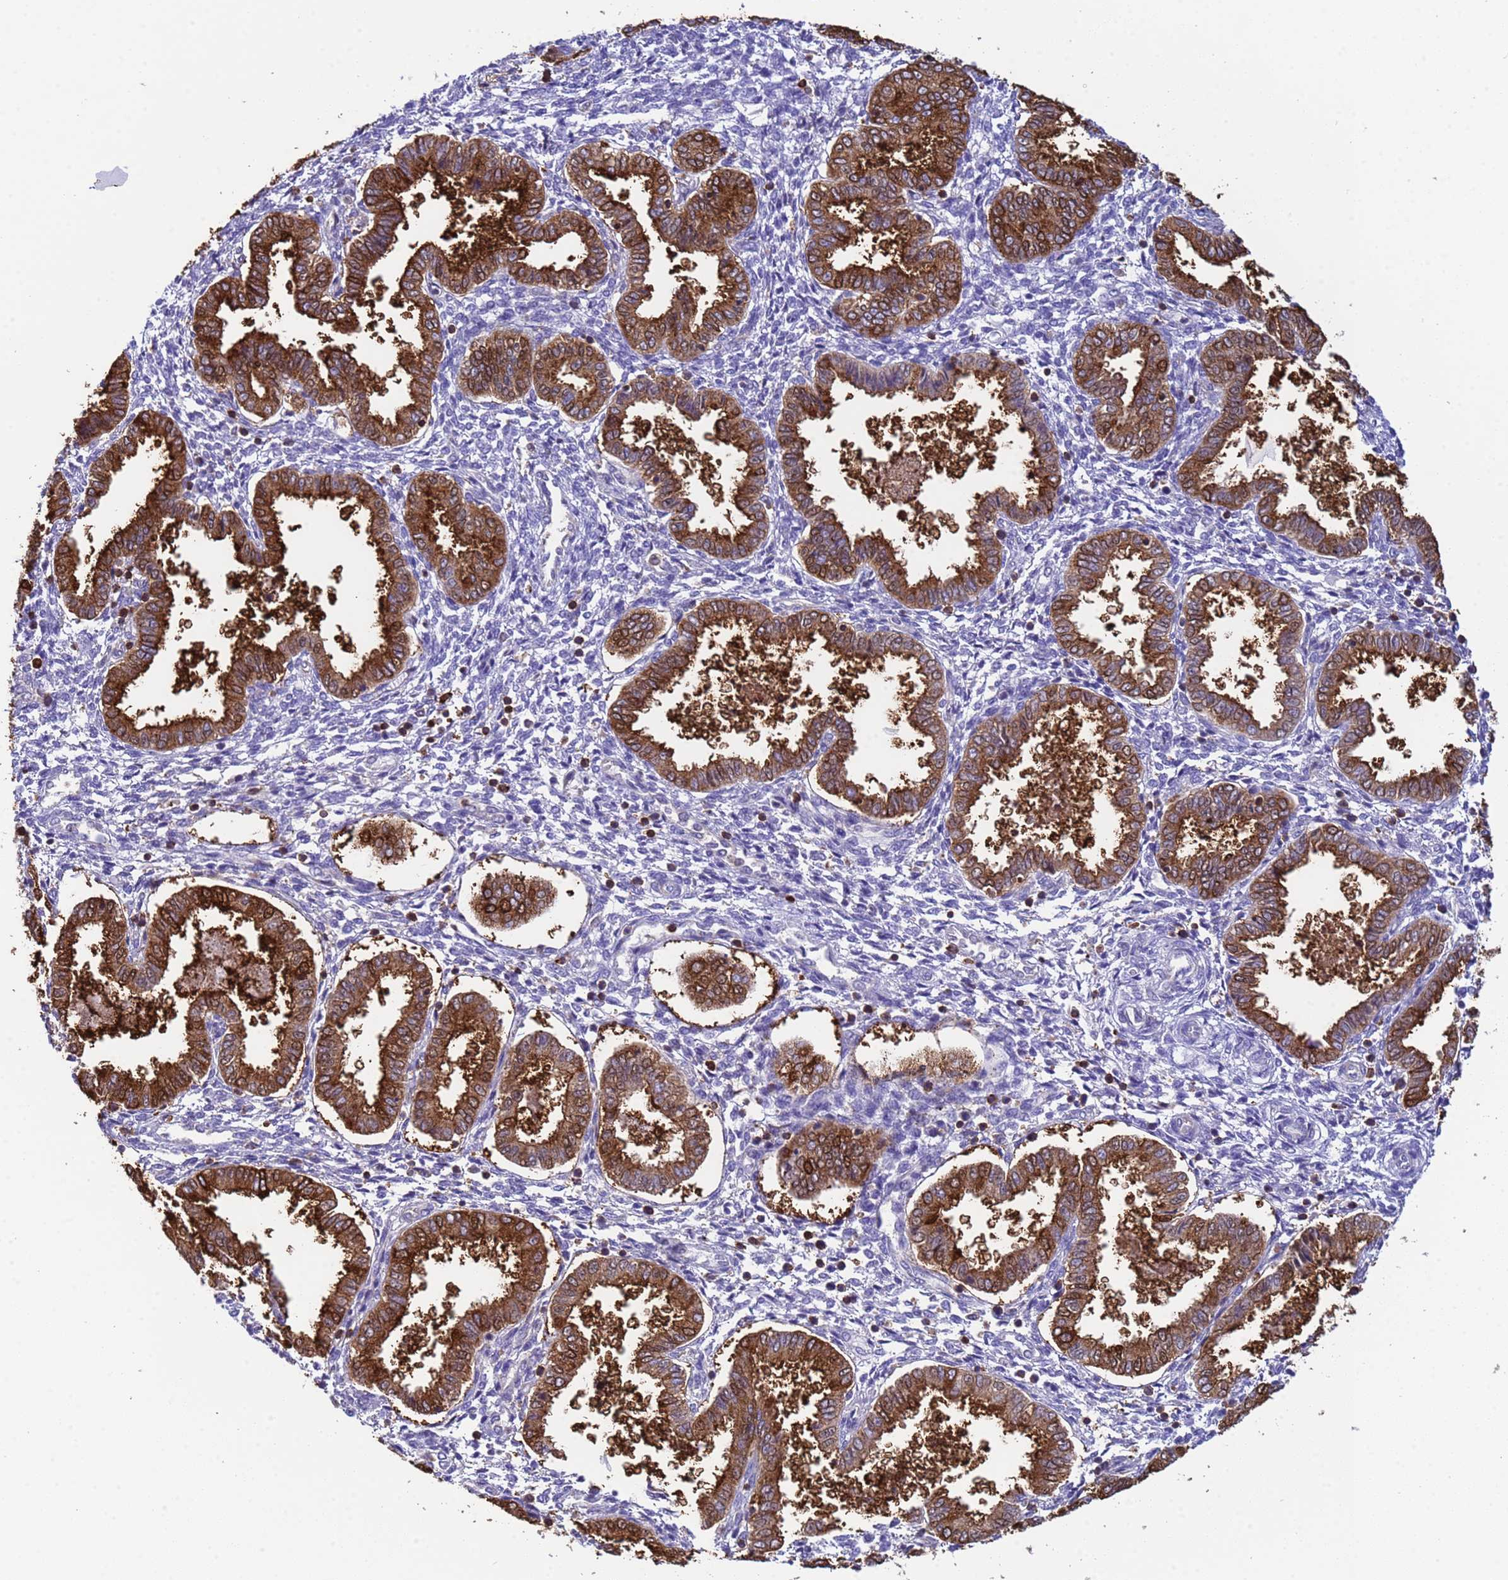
{"staining": {"intensity": "negative", "quantity": "none", "location": "none"}, "tissue": "endometrium", "cell_type": "Cells in endometrial stroma", "image_type": "normal", "snomed": [{"axis": "morphology", "description": "Normal tissue, NOS"}, {"axis": "topography", "description": "Endometrium"}], "caption": "This is a image of immunohistochemistry staining of normal endometrium, which shows no positivity in cells in endometrial stroma. (DAB (3,3'-diaminobenzidine) immunohistochemistry (IHC) with hematoxylin counter stain).", "gene": "EZR", "patient": {"sex": "female", "age": 33}}